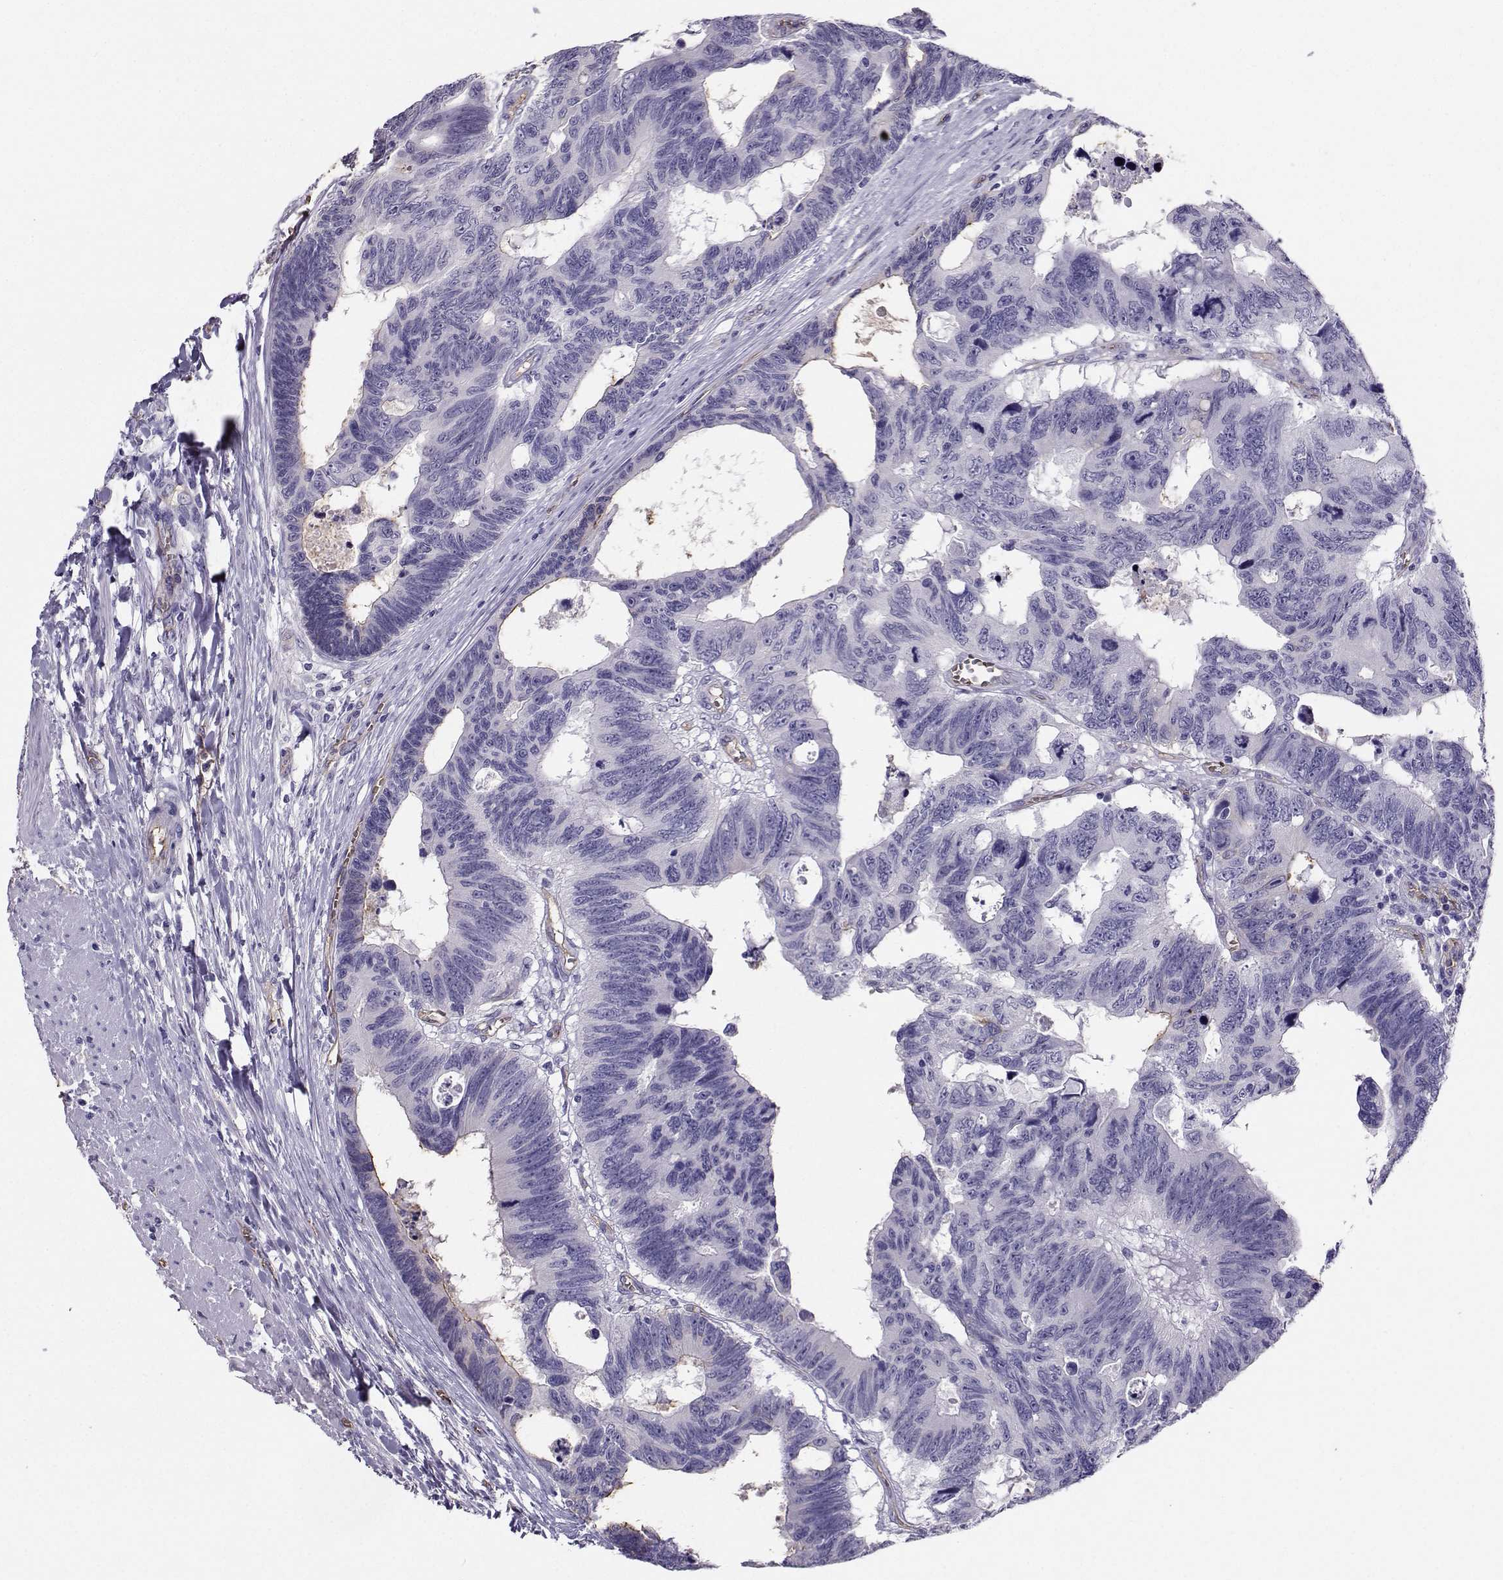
{"staining": {"intensity": "moderate", "quantity": "<25%", "location": "cytoplasmic/membranous"}, "tissue": "colorectal cancer", "cell_type": "Tumor cells", "image_type": "cancer", "snomed": [{"axis": "morphology", "description": "Adenocarcinoma, NOS"}, {"axis": "topography", "description": "Colon"}], "caption": "Immunohistochemical staining of human colorectal cancer shows moderate cytoplasmic/membranous protein expression in about <25% of tumor cells. Using DAB (3,3'-diaminobenzidine) (brown) and hematoxylin (blue) stains, captured at high magnification using brightfield microscopy.", "gene": "CLUL1", "patient": {"sex": "female", "age": 77}}